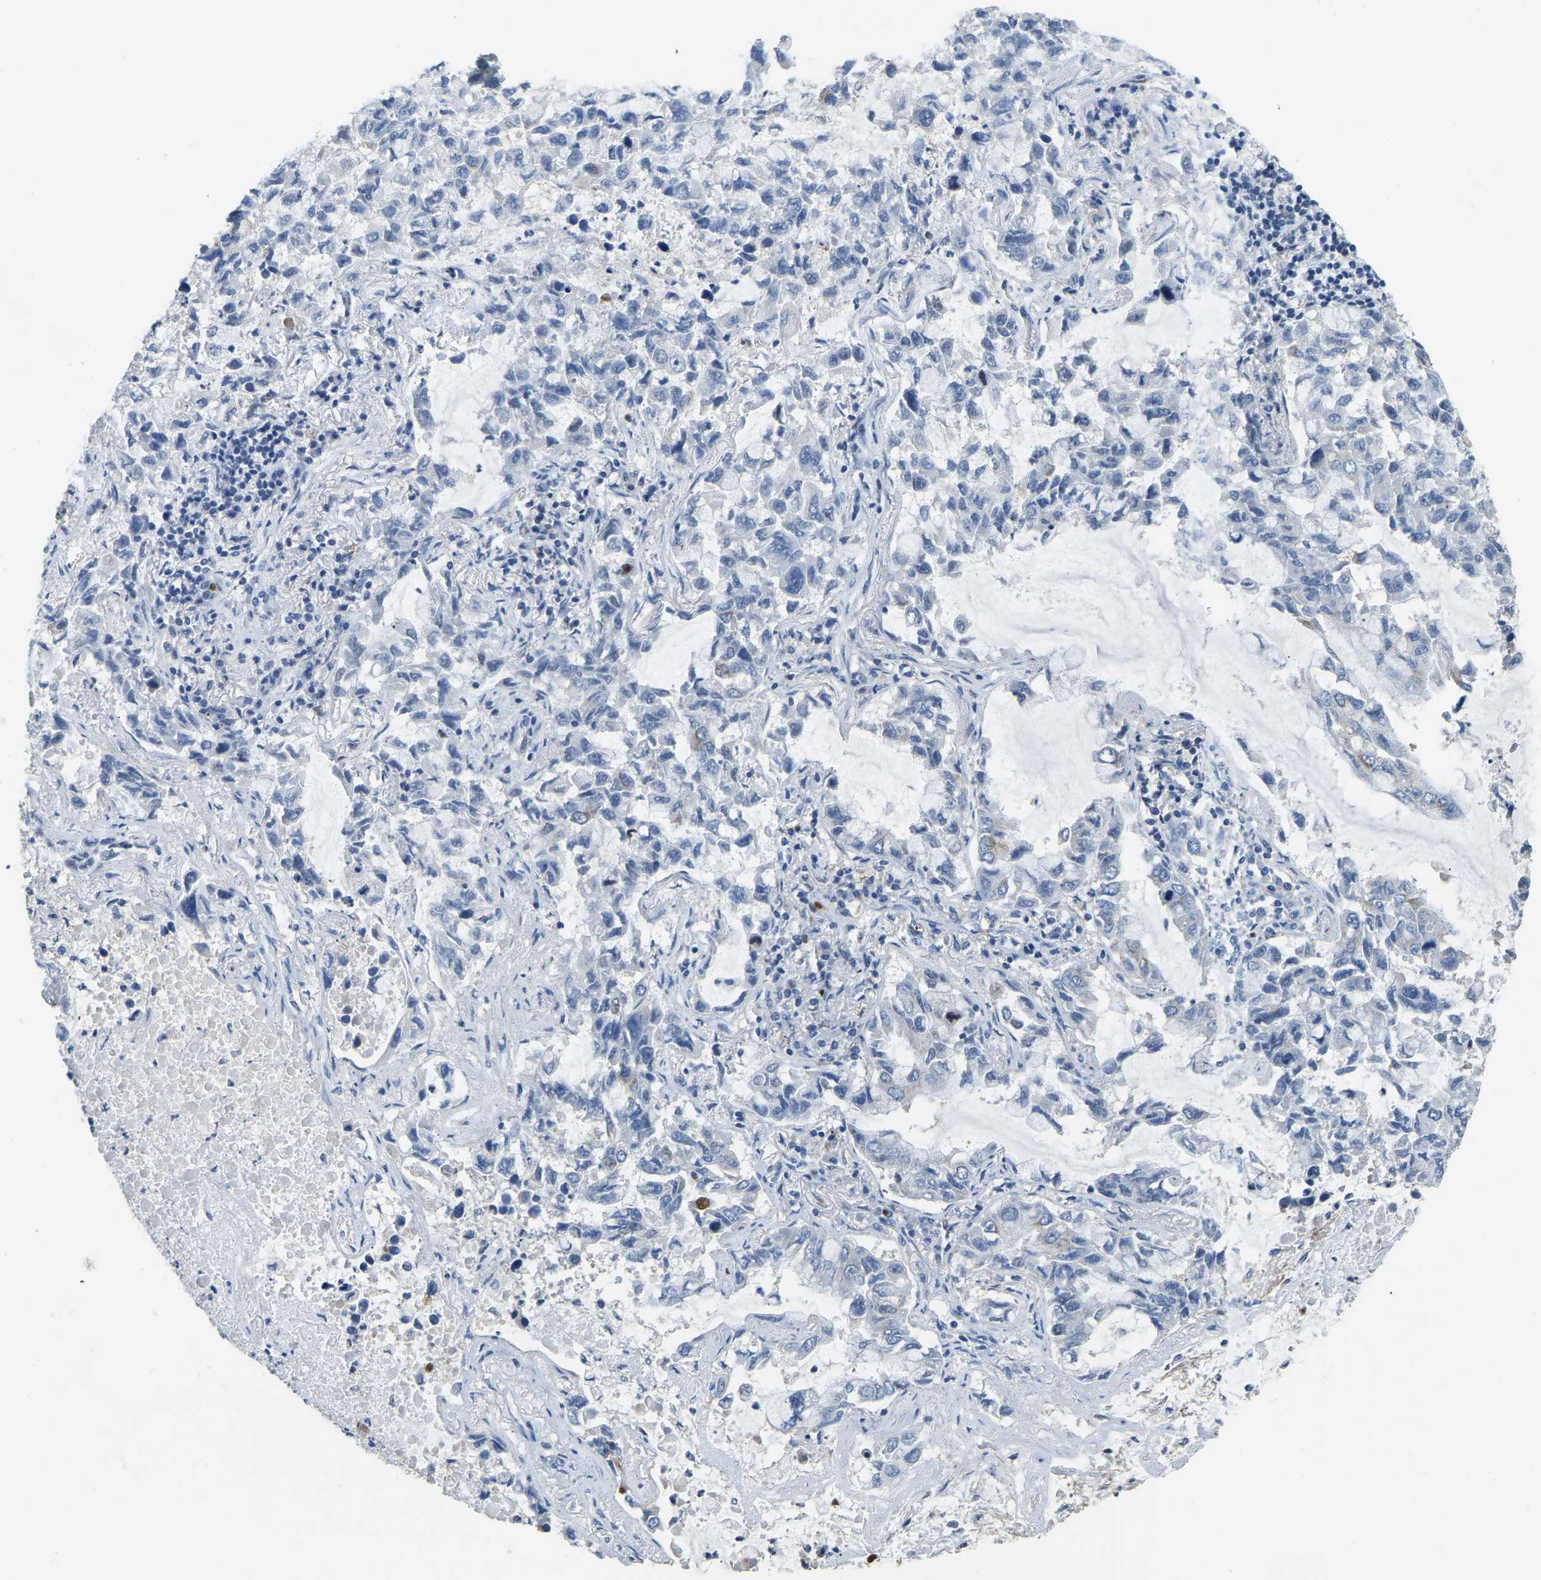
{"staining": {"intensity": "negative", "quantity": "none", "location": "none"}, "tissue": "lung cancer", "cell_type": "Tumor cells", "image_type": "cancer", "snomed": [{"axis": "morphology", "description": "Adenocarcinoma, NOS"}, {"axis": "topography", "description": "Lung"}], "caption": "The immunohistochemistry (IHC) histopathology image has no significant expression in tumor cells of lung cancer tissue.", "gene": "FAM174A", "patient": {"sex": "male", "age": 64}}